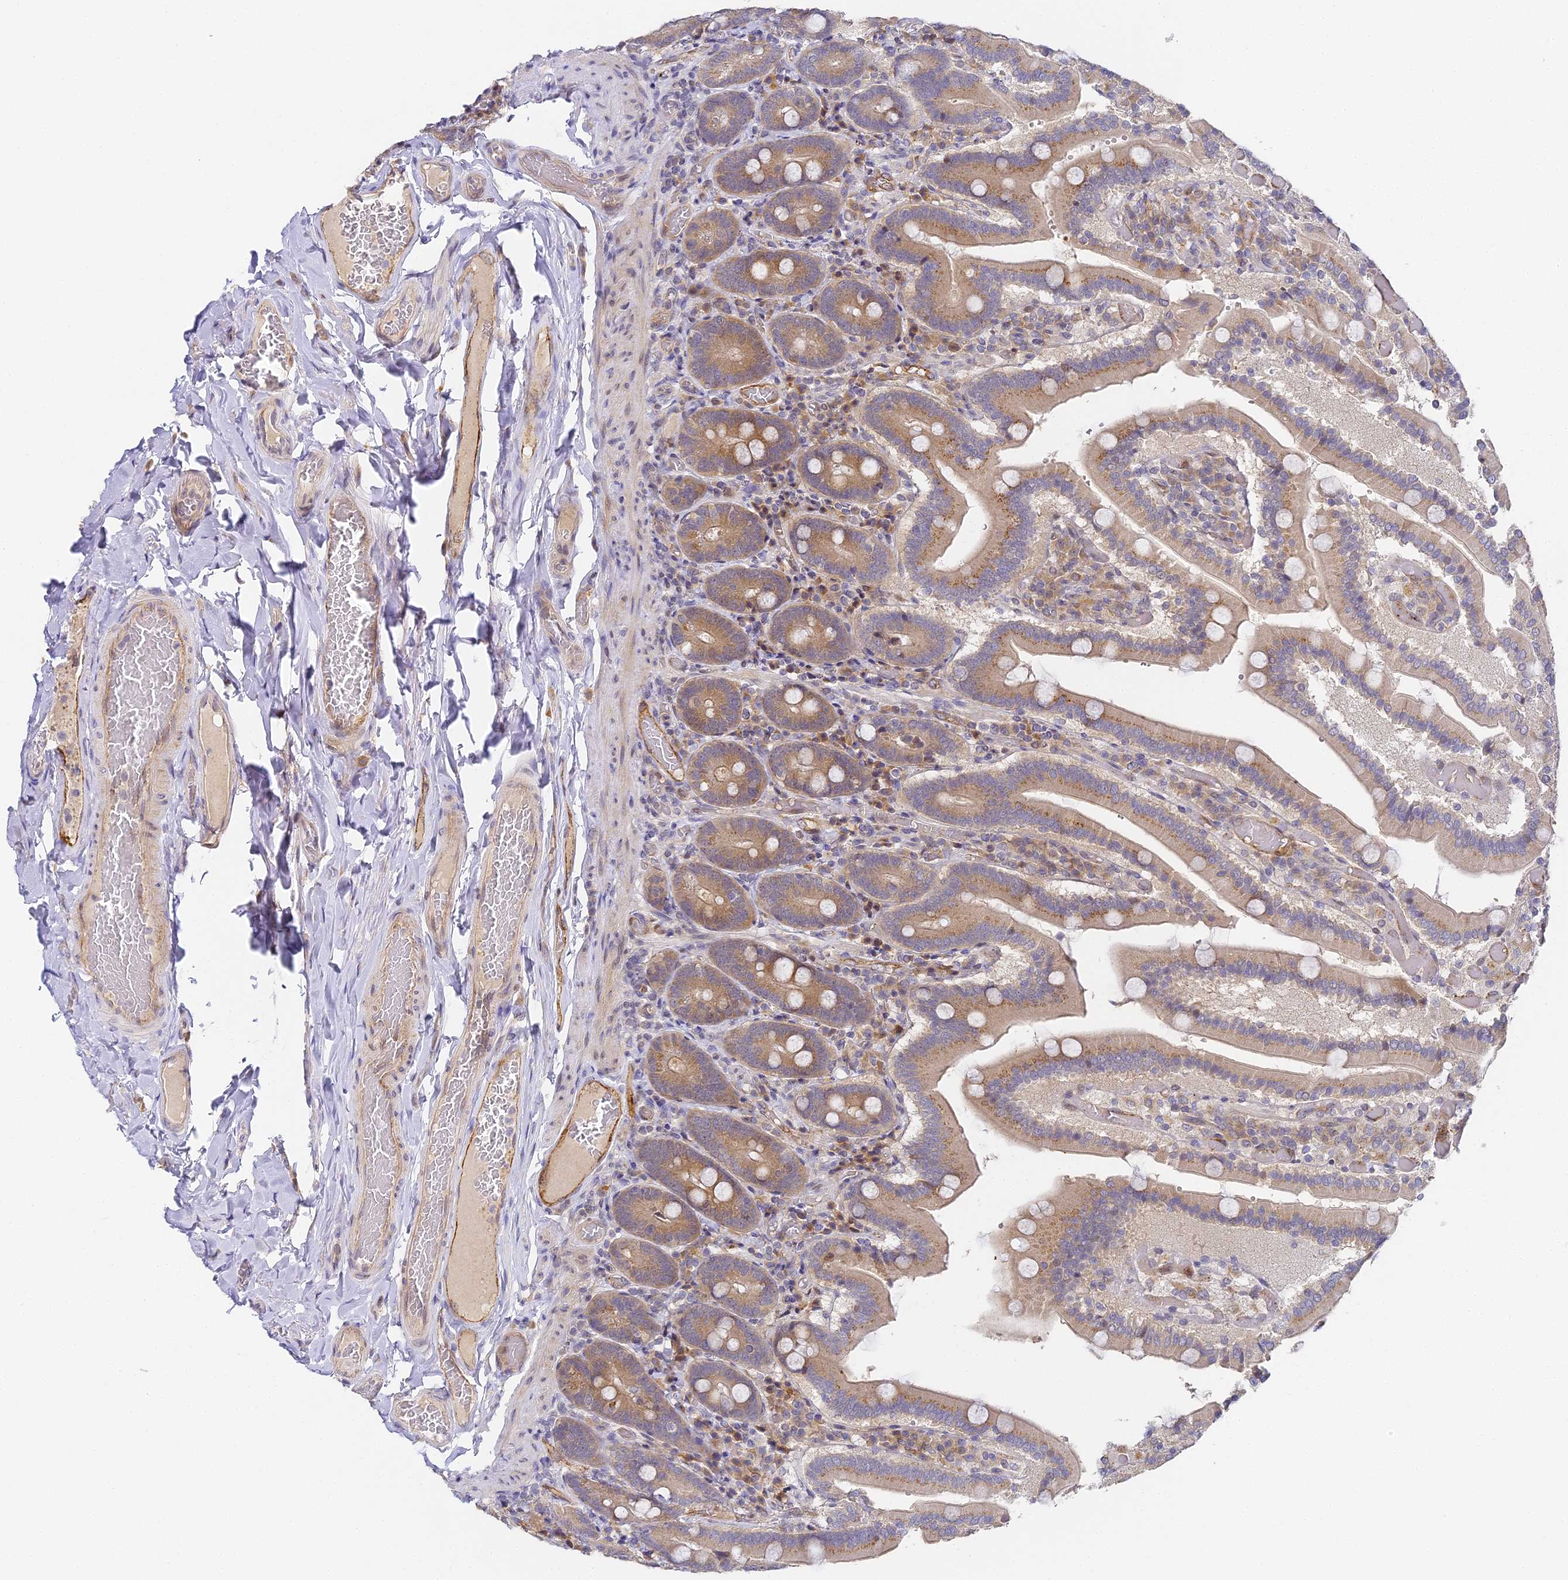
{"staining": {"intensity": "moderate", "quantity": ">75%", "location": "cytoplasmic/membranous"}, "tissue": "duodenum", "cell_type": "Glandular cells", "image_type": "normal", "snomed": [{"axis": "morphology", "description": "Normal tissue, NOS"}, {"axis": "topography", "description": "Duodenum"}], "caption": "Glandular cells reveal medium levels of moderate cytoplasmic/membranous positivity in approximately >75% of cells in unremarkable human duodenum.", "gene": "DNAAF10", "patient": {"sex": "female", "age": 62}}